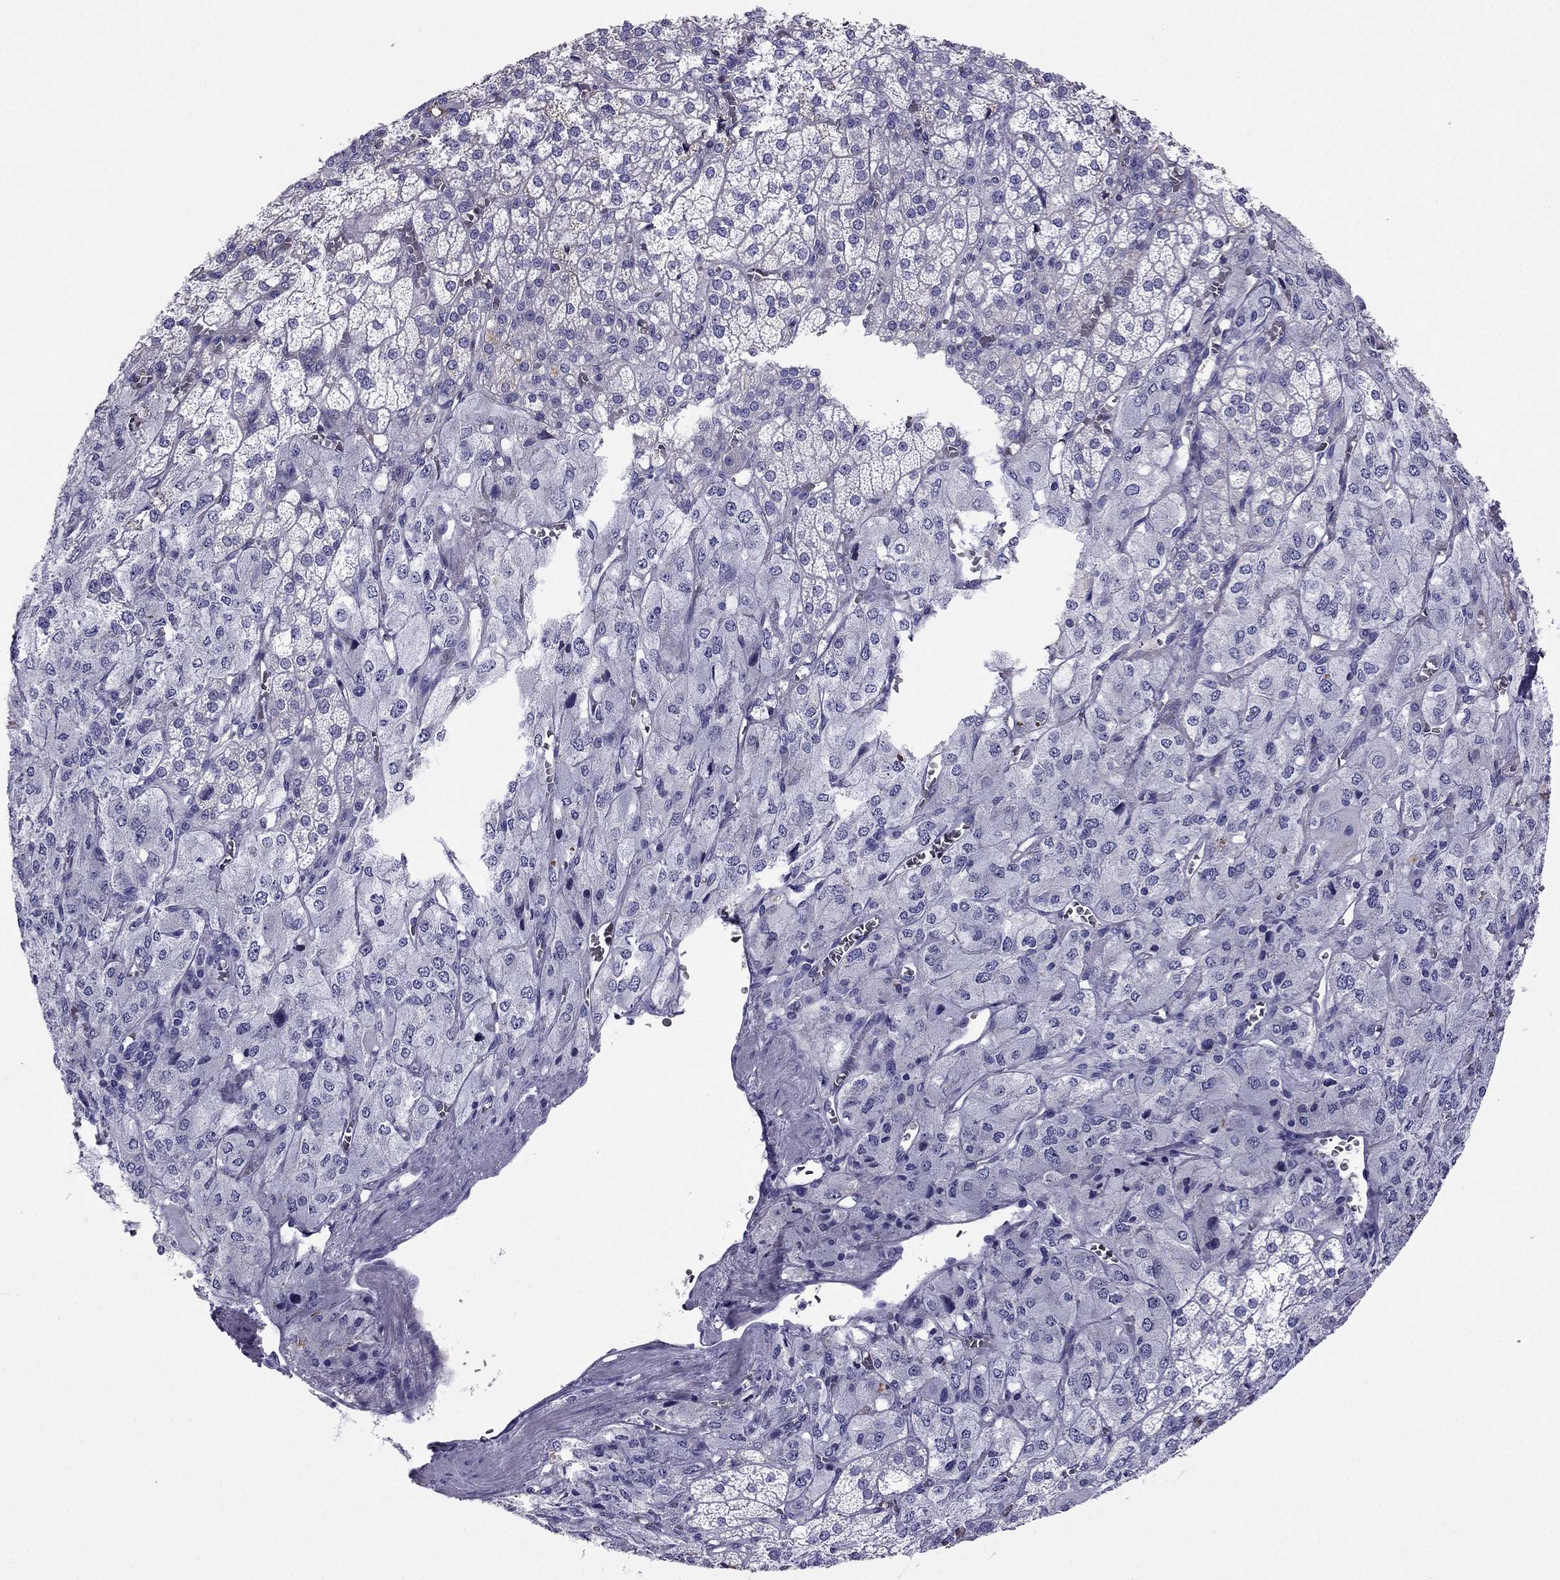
{"staining": {"intensity": "moderate", "quantity": "<25%", "location": "cytoplasmic/membranous"}, "tissue": "adrenal gland", "cell_type": "Glandular cells", "image_type": "normal", "snomed": [{"axis": "morphology", "description": "Normal tissue, NOS"}, {"axis": "topography", "description": "Adrenal gland"}], "caption": "IHC staining of benign adrenal gland, which shows low levels of moderate cytoplasmic/membranous staining in approximately <25% of glandular cells indicating moderate cytoplasmic/membranous protein staining. The staining was performed using DAB (brown) for protein detection and nuclei were counterstained in hematoxylin (blue).", "gene": "TBC1D21", "patient": {"sex": "female", "age": 60}}